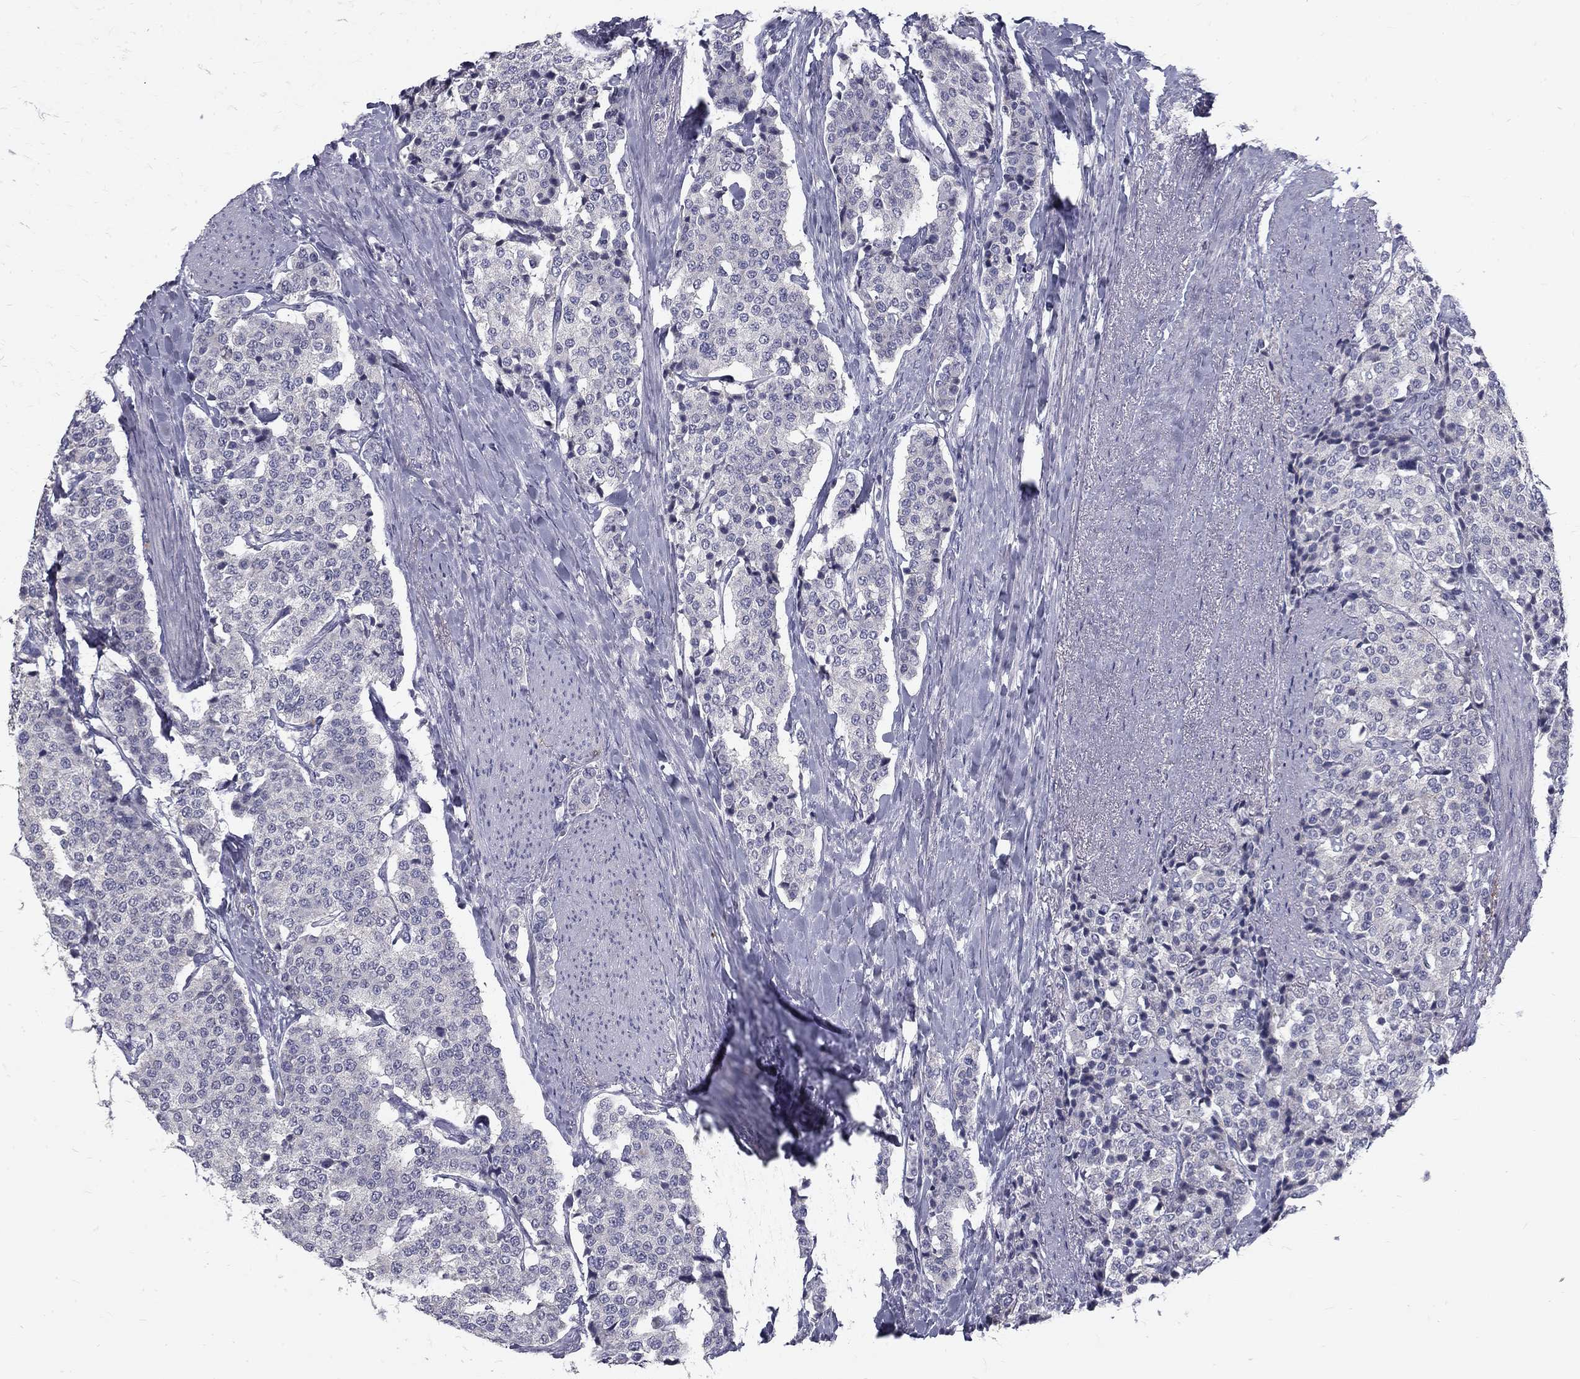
{"staining": {"intensity": "negative", "quantity": "none", "location": "none"}, "tissue": "carcinoid", "cell_type": "Tumor cells", "image_type": "cancer", "snomed": [{"axis": "morphology", "description": "Carcinoid, malignant, NOS"}, {"axis": "topography", "description": "Small intestine"}], "caption": "Tumor cells show no significant protein expression in carcinoid (malignant).", "gene": "NOS1", "patient": {"sex": "female", "age": 58}}